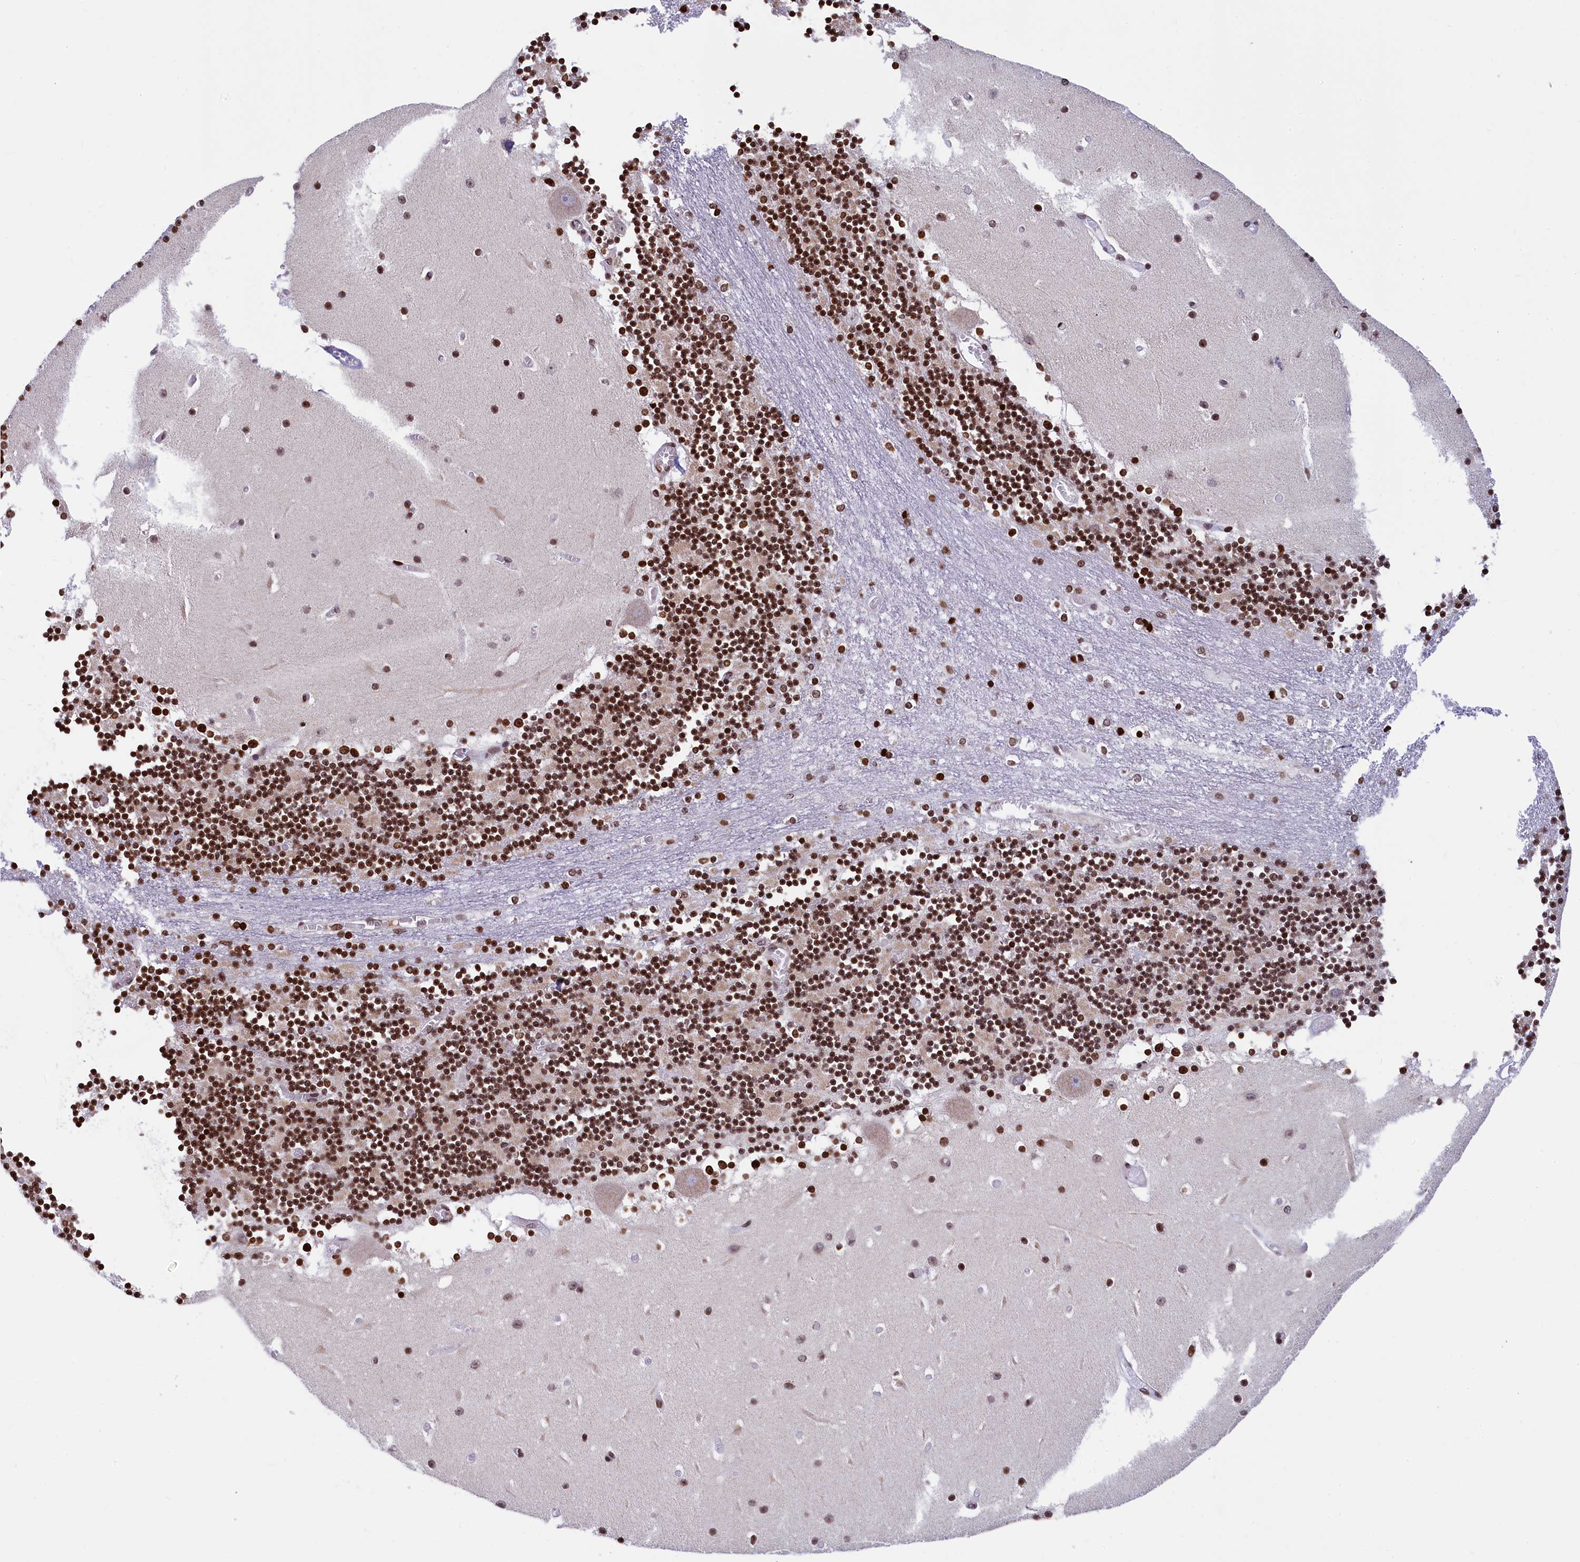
{"staining": {"intensity": "strong", "quantity": ">75%", "location": "nuclear"}, "tissue": "cerebellum", "cell_type": "Cells in granular layer", "image_type": "normal", "snomed": [{"axis": "morphology", "description": "Normal tissue, NOS"}, {"axis": "topography", "description": "Cerebellum"}], "caption": "Human cerebellum stained for a protein (brown) exhibits strong nuclear positive positivity in approximately >75% of cells in granular layer.", "gene": "TIMM29", "patient": {"sex": "female", "age": 28}}